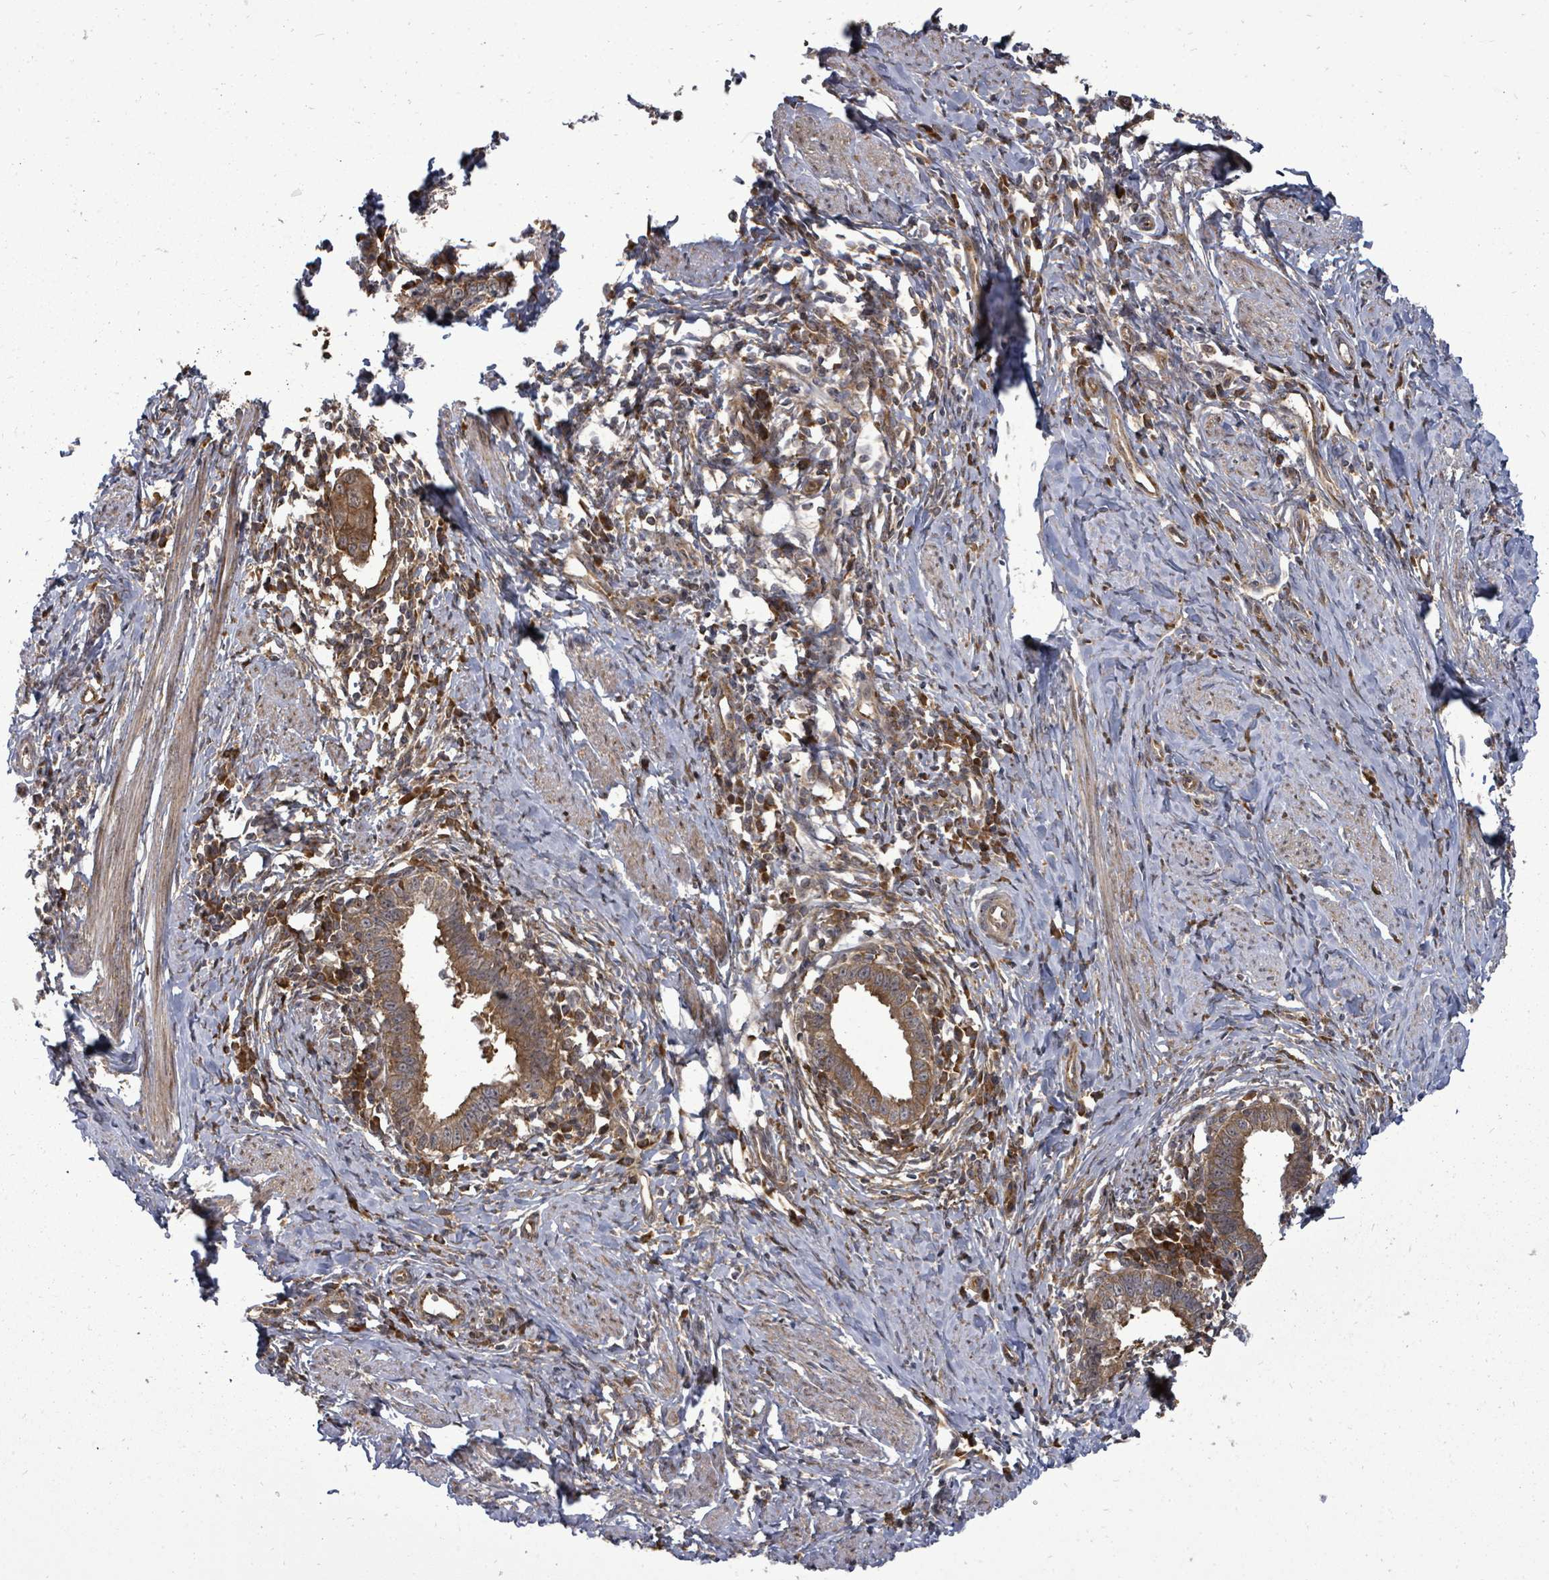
{"staining": {"intensity": "moderate", "quantity": ">75%", "location": "cytoplasmic/membranous"}, "tissue": "cervical cancer", "cell_type": "Tumor cells", "image_type": "cancer", "snomed": [{"axis": "morphology", "description": "Adenocarcinoma, NOS"}, {"axis": "topography", "description": "Cervix"}], "caption": "DAB (3,3'-diaminobenzidine) immunohistochemical staining of human adenocarcinoma (cervical) demonstrates moderate cytoplasmic/membranous protein positivity in about >75% of tumor cells.", "gene": "EIF3C", "patient": {"sex": "female", "age": 36}}